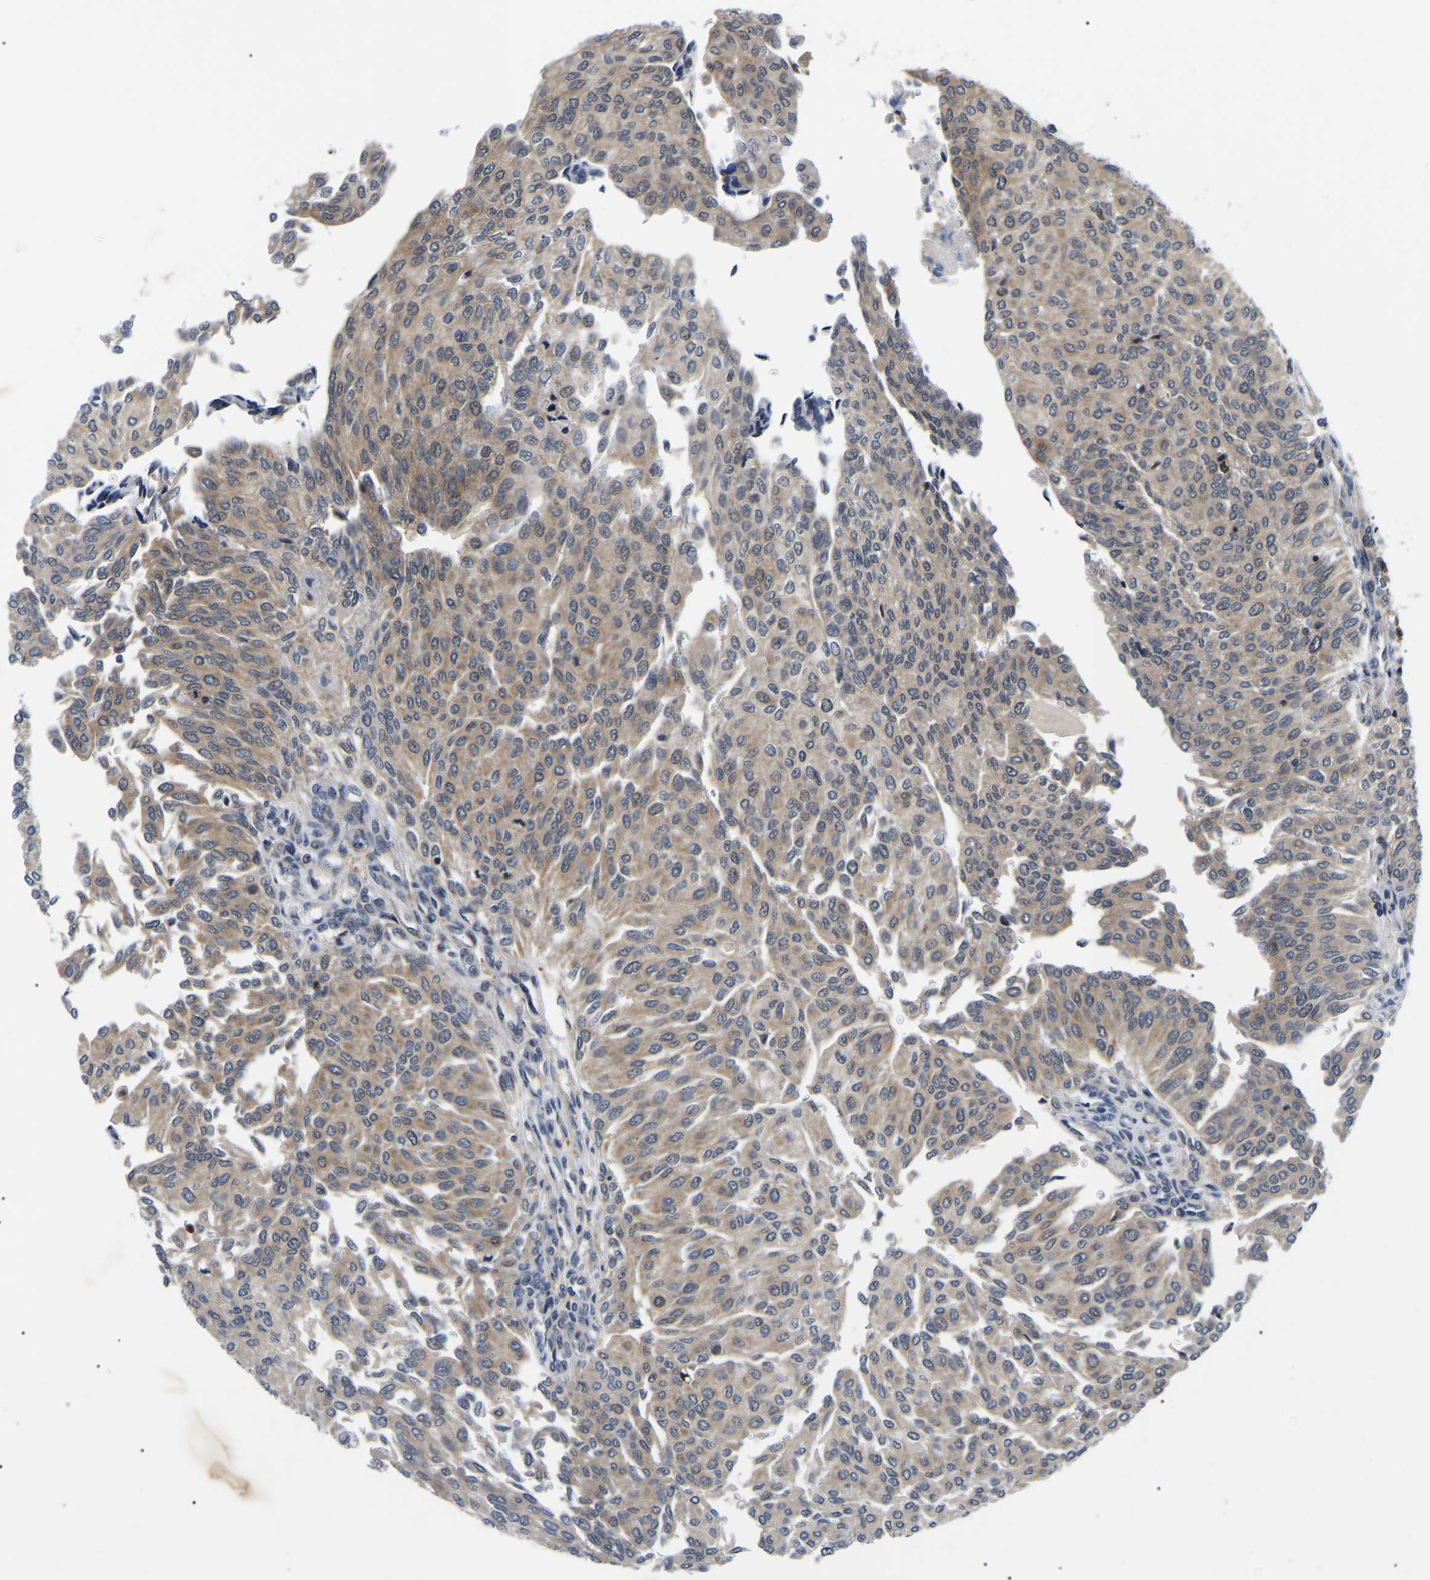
{"staining": {"intensity": "weak", "quantity": "25%-75%", "location": "cytoplasmic/membranous"}, "tissue": "urothelial cancer", "cell_type": "Tumor cells", "image_type": "cancer", "snomed": [{"axis": "morphology", "description": "Urothelial carcinoma, Low grade"}, {"axis": "topography", "description": "Urinary bladder"}], "caption": "A high-resolution image shows immunohistochemistry (IHC) staining of urothelial cancer, which shows weak cytoplasmic/membranous expression in about 25%-75% of tumor cells.", "gene": "RRP1B", "patient": {"sex": "female", "age": 79}}